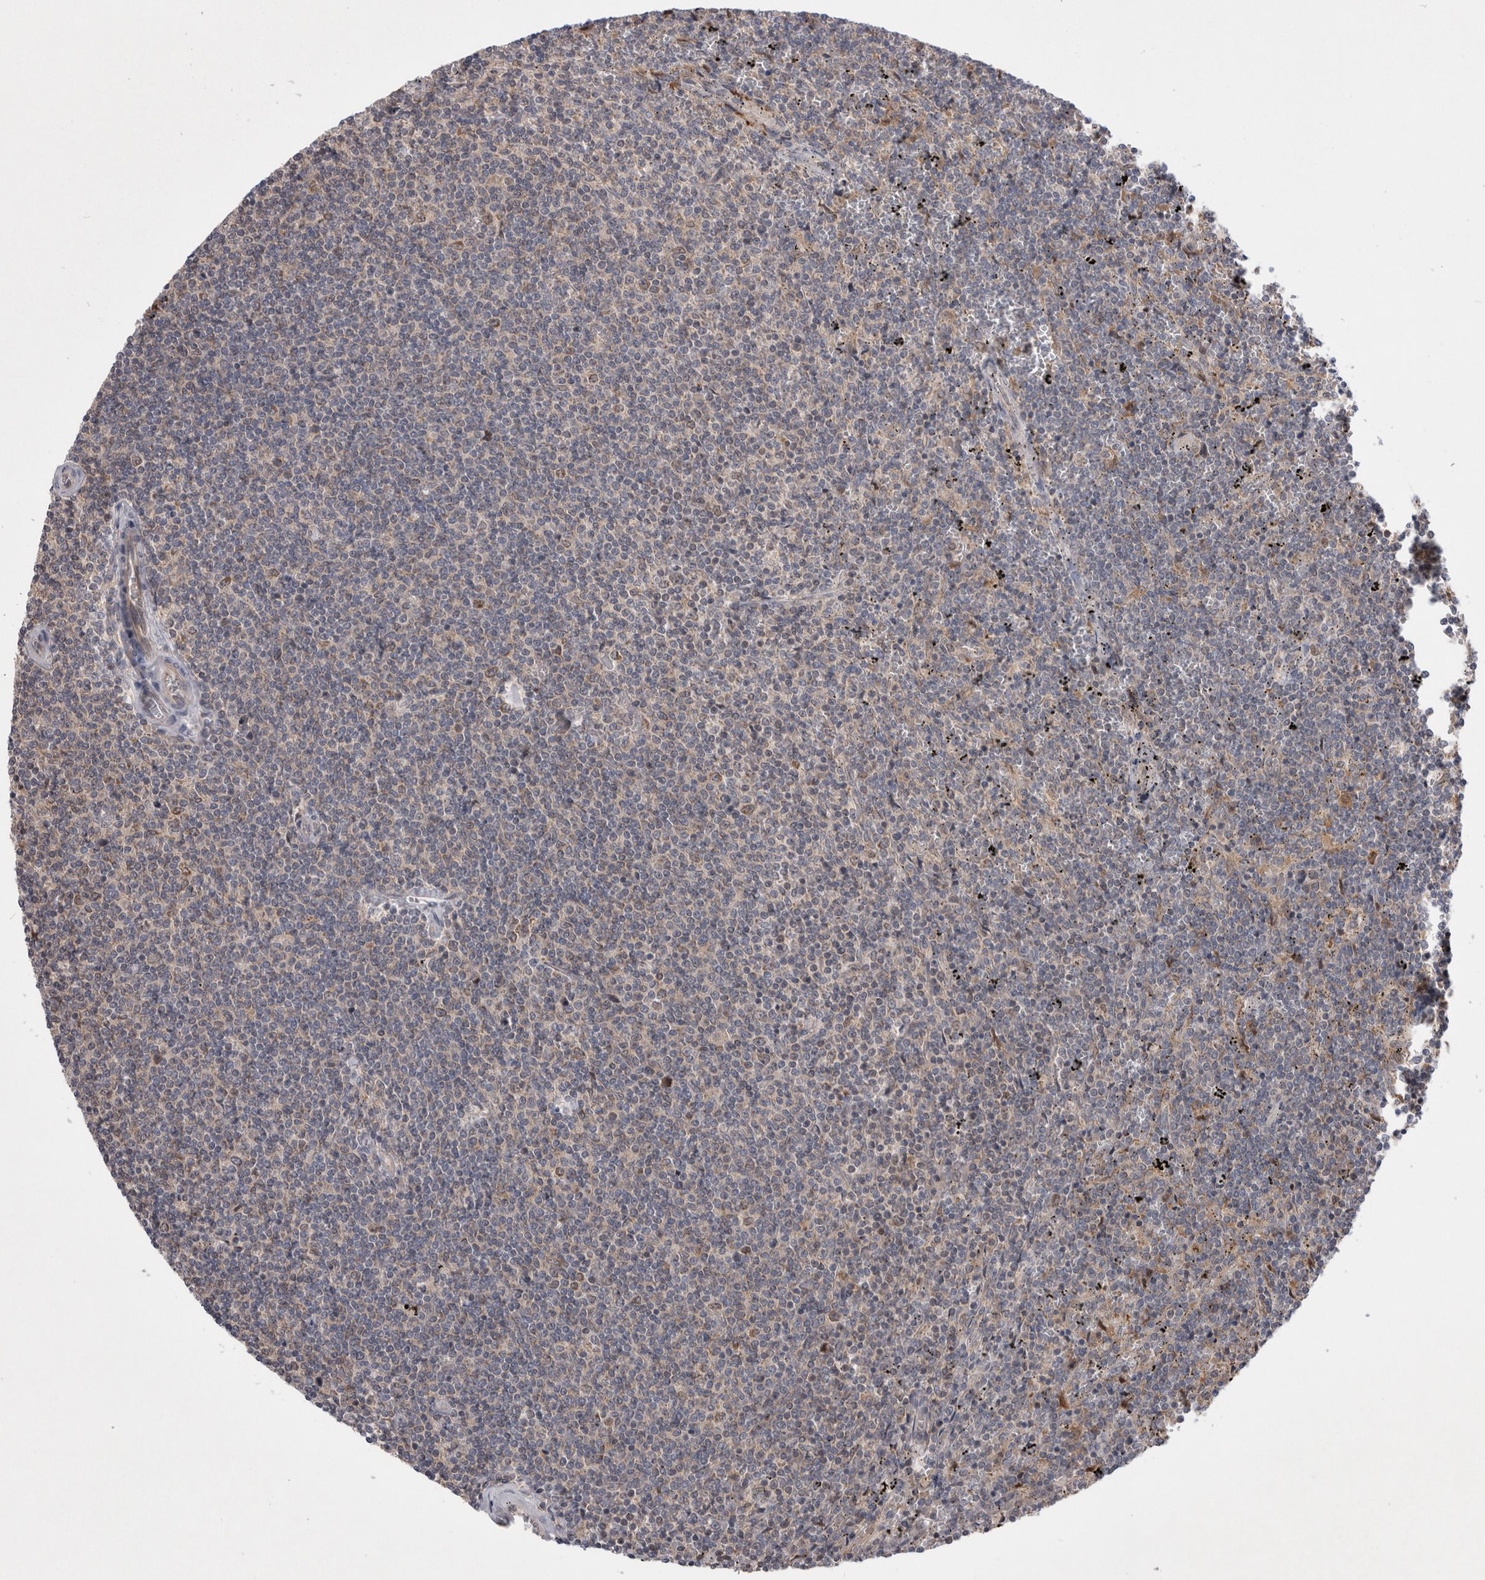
{"staining": {"intensity": "negative", "quantity": "none", "location": "none"}, "tissue": "lymphoma", "cell_type": "Tumor cells", "image_type": "cancer", "snomed": [{"axis": "morphology", "description": "Malignant lymphoma, non-Hodgkin's type, Low grade"}, {"axis": "topography", "description": "Spleen"}], "caption": "IHC of human malignant lymphoma, non-Hodgkin's type (low-grade) shows no staining in tumor cells.", "gene": "MRPL37", "patient": {"sex": "female", "age": 50}}